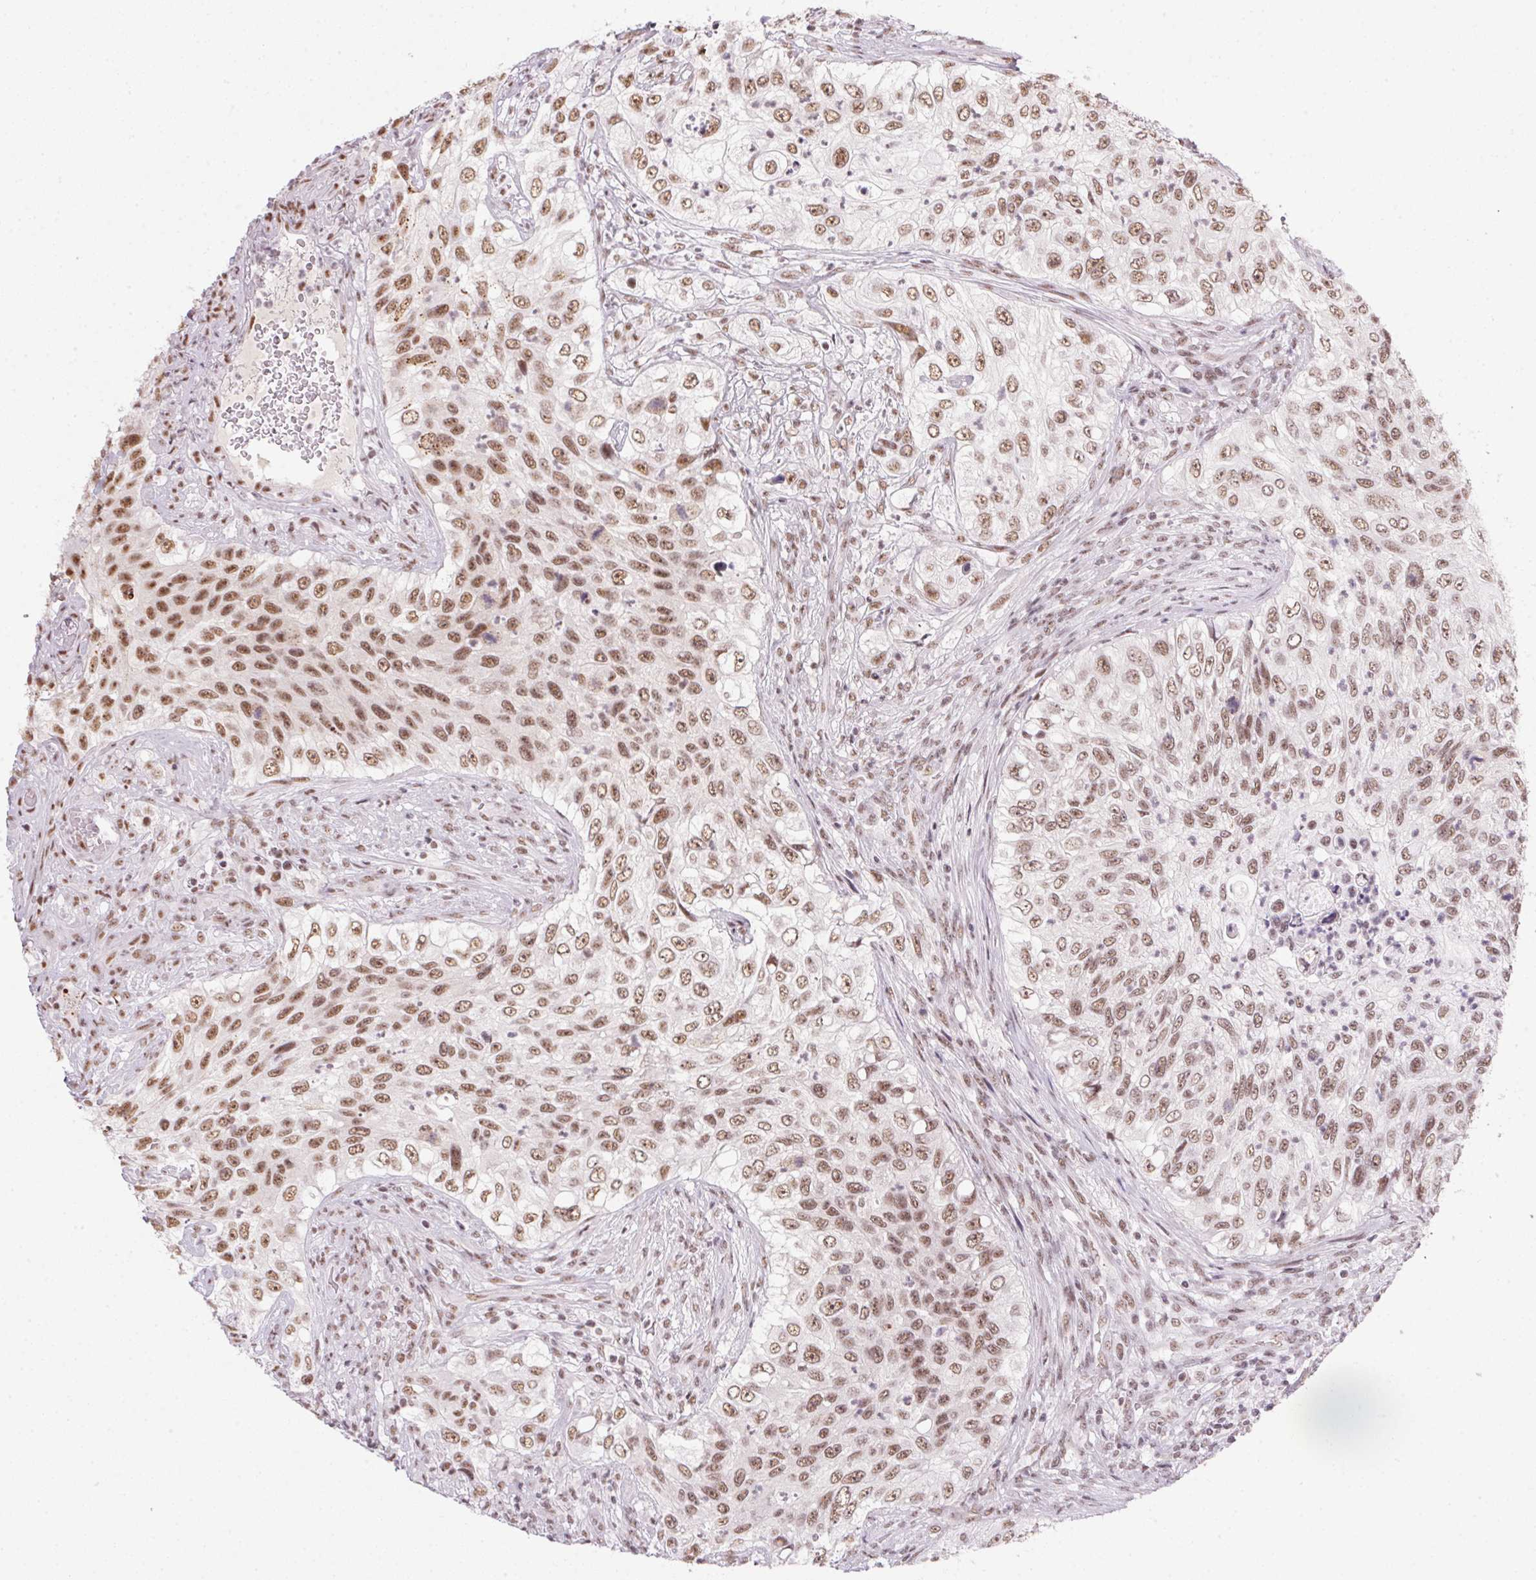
{"staining": {"intensity": "moderate", "quantity": ">75%", "location": "nuclear"}, "tissue": "urothelial cancer", "cell_type": "Tumor cells", "image_type": "cancer", "snomed": [{"axis": "morphology", "description": "Urothelial carcinoma, High grade"}, {"axis": "topography", "description": "Urinary bladder"}], "caption": "Urothelial cancer stained for a protein (brown) shows moderate nuclear positive staining in about >75% of tumor cells.", "gene": "SRSF7", "patient": {"sex": "female", "age": 60}}